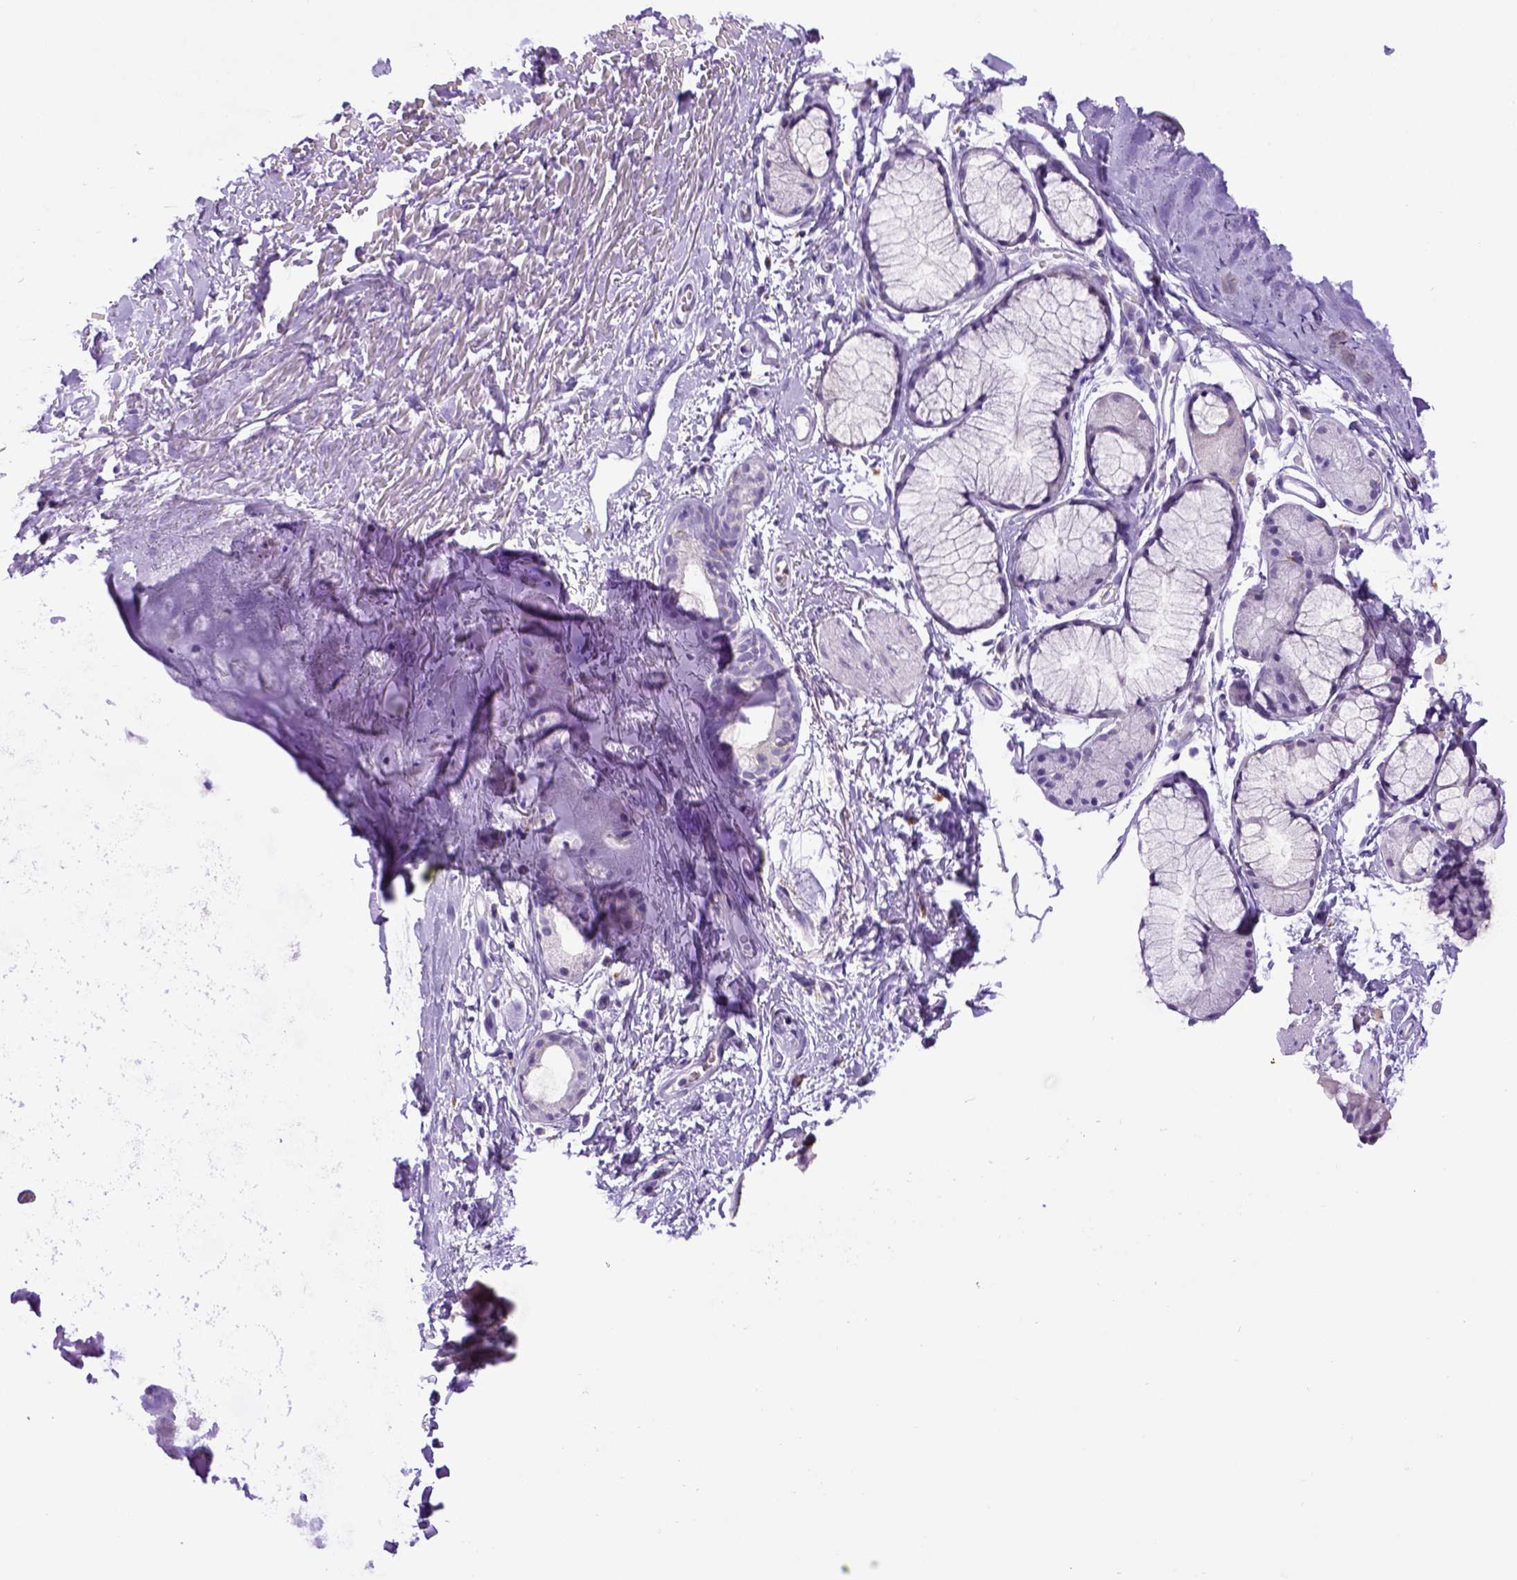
{"staining": {"intensity": "negative", "quantity": "none", "location": "none"}, "tissue": "soft tissue", "cell_type": "Chondrocytes", "image_type": "normal", "snomed": [{"axis": "morphology", "description": "Normal tissue, NOS"}, {"axis": "topography", "description": "Cartilage tissue"}, {"axis": "topography", "description": "Bronchus"}], "caption": "Histopathology image shows no protein positivity in chondrocytes of normal soft tissue. The staining is performed using DAB brown chromogen with nuclei counter-stained in using hematoxylin.", "gene": "CD68", "patient": {"sex": "female", "age": 79}}